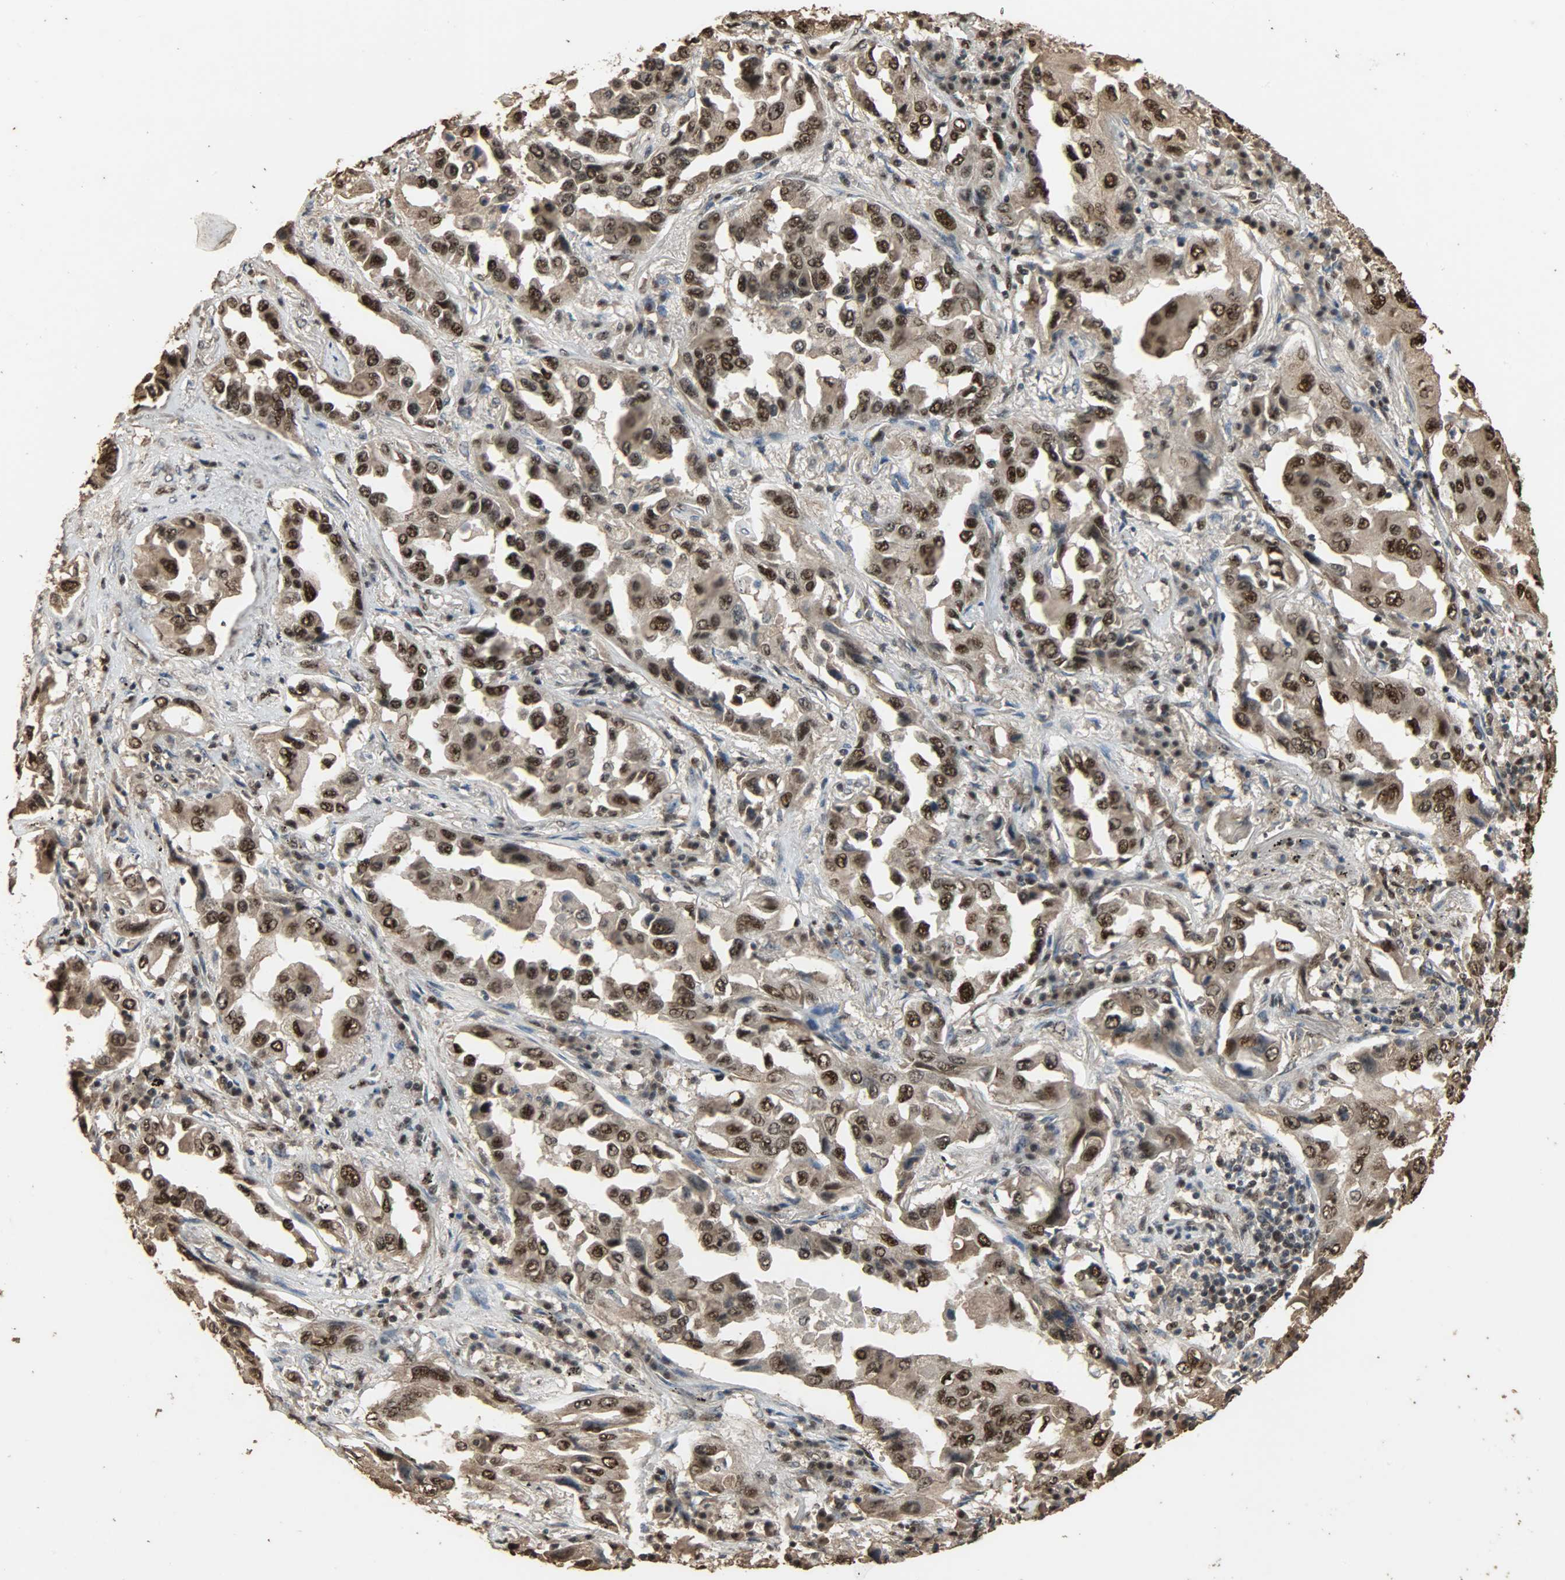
{"staining": {"intensity": "strong", "quantity": ">75%", "location": "cytoplasmic/membranous,nuclear"}, "tissue": "lung cancer", "cell_type": "Tumor cells", "image_type": "cancer", "snomed": [{"axis": "morphology", "description": "Adenocarcinoma, NOS"}, {"axis": "topography", "description": "Lung"}], "caption": "The micrograph exhibits immunohistochemical staining of adenocarcinoma (lung). There is strong cytoplasmic/membranous and nuclear staining is seen in about >75% of tumor cells.", "gene": "CCNT2", "patient": {"sex": "female", "age": 65}}